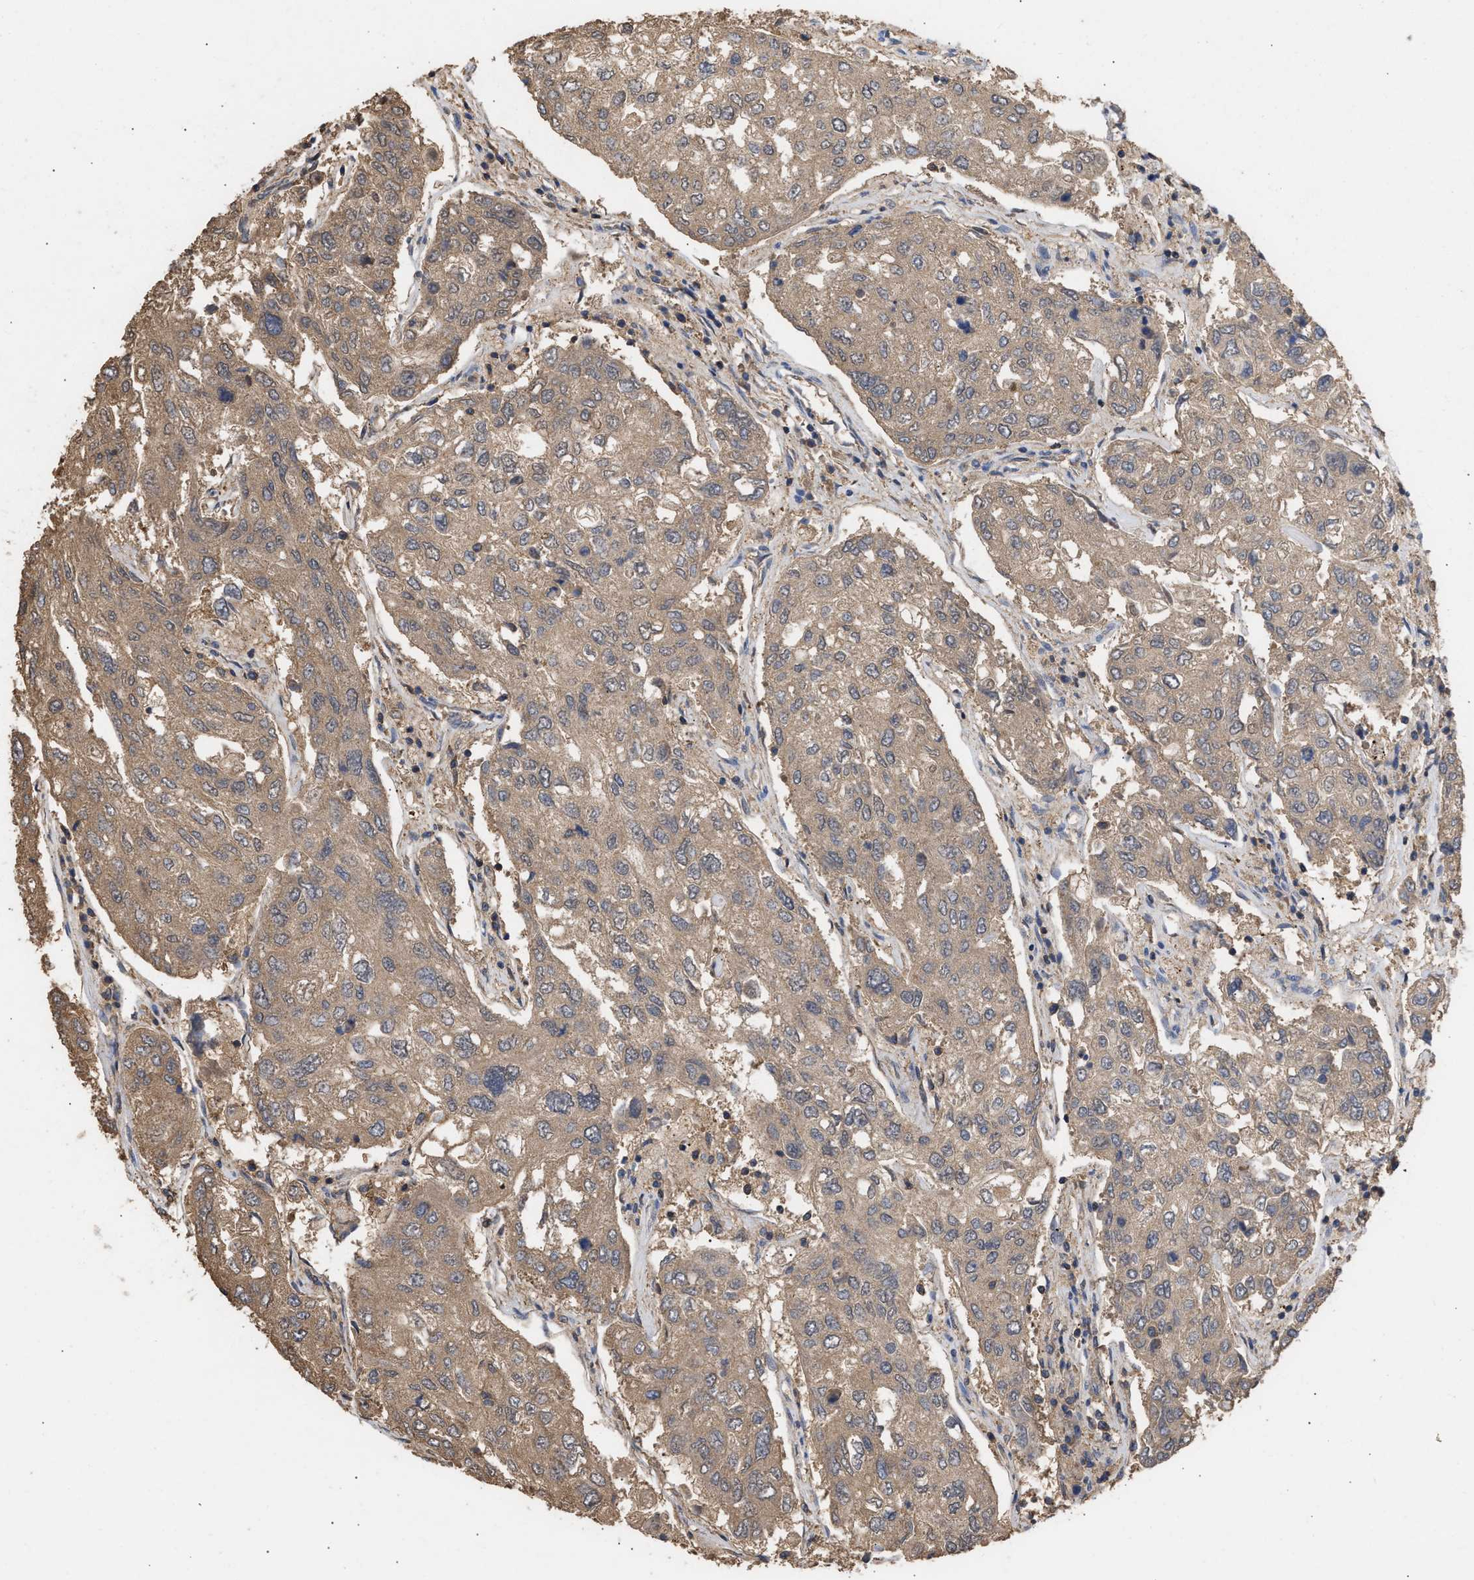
{"staining": {"intensity": "weak", "quantity": ">75%", "location": "cytoplasmic/membranous"}, "tissue": "urothelial cancer", "cell_type": "Tumor cells", "image_type": "cancer", "snomed": [{"axis": "morphology", "description": "Urothelial carcinoma, High grade"}, {"axis": "topography", "description": "Lymph node"}, {"axis": "topography", "description": "Urinary bladder"}], "caption": "Immunohistochemical staining of urothelial cancer demonstrates low levels of weak cytoplasmic/membranous expression in approximately >75% of tumor cells.", "gene": "FITM1", "patient": {"sex": "male", "age": 51}}